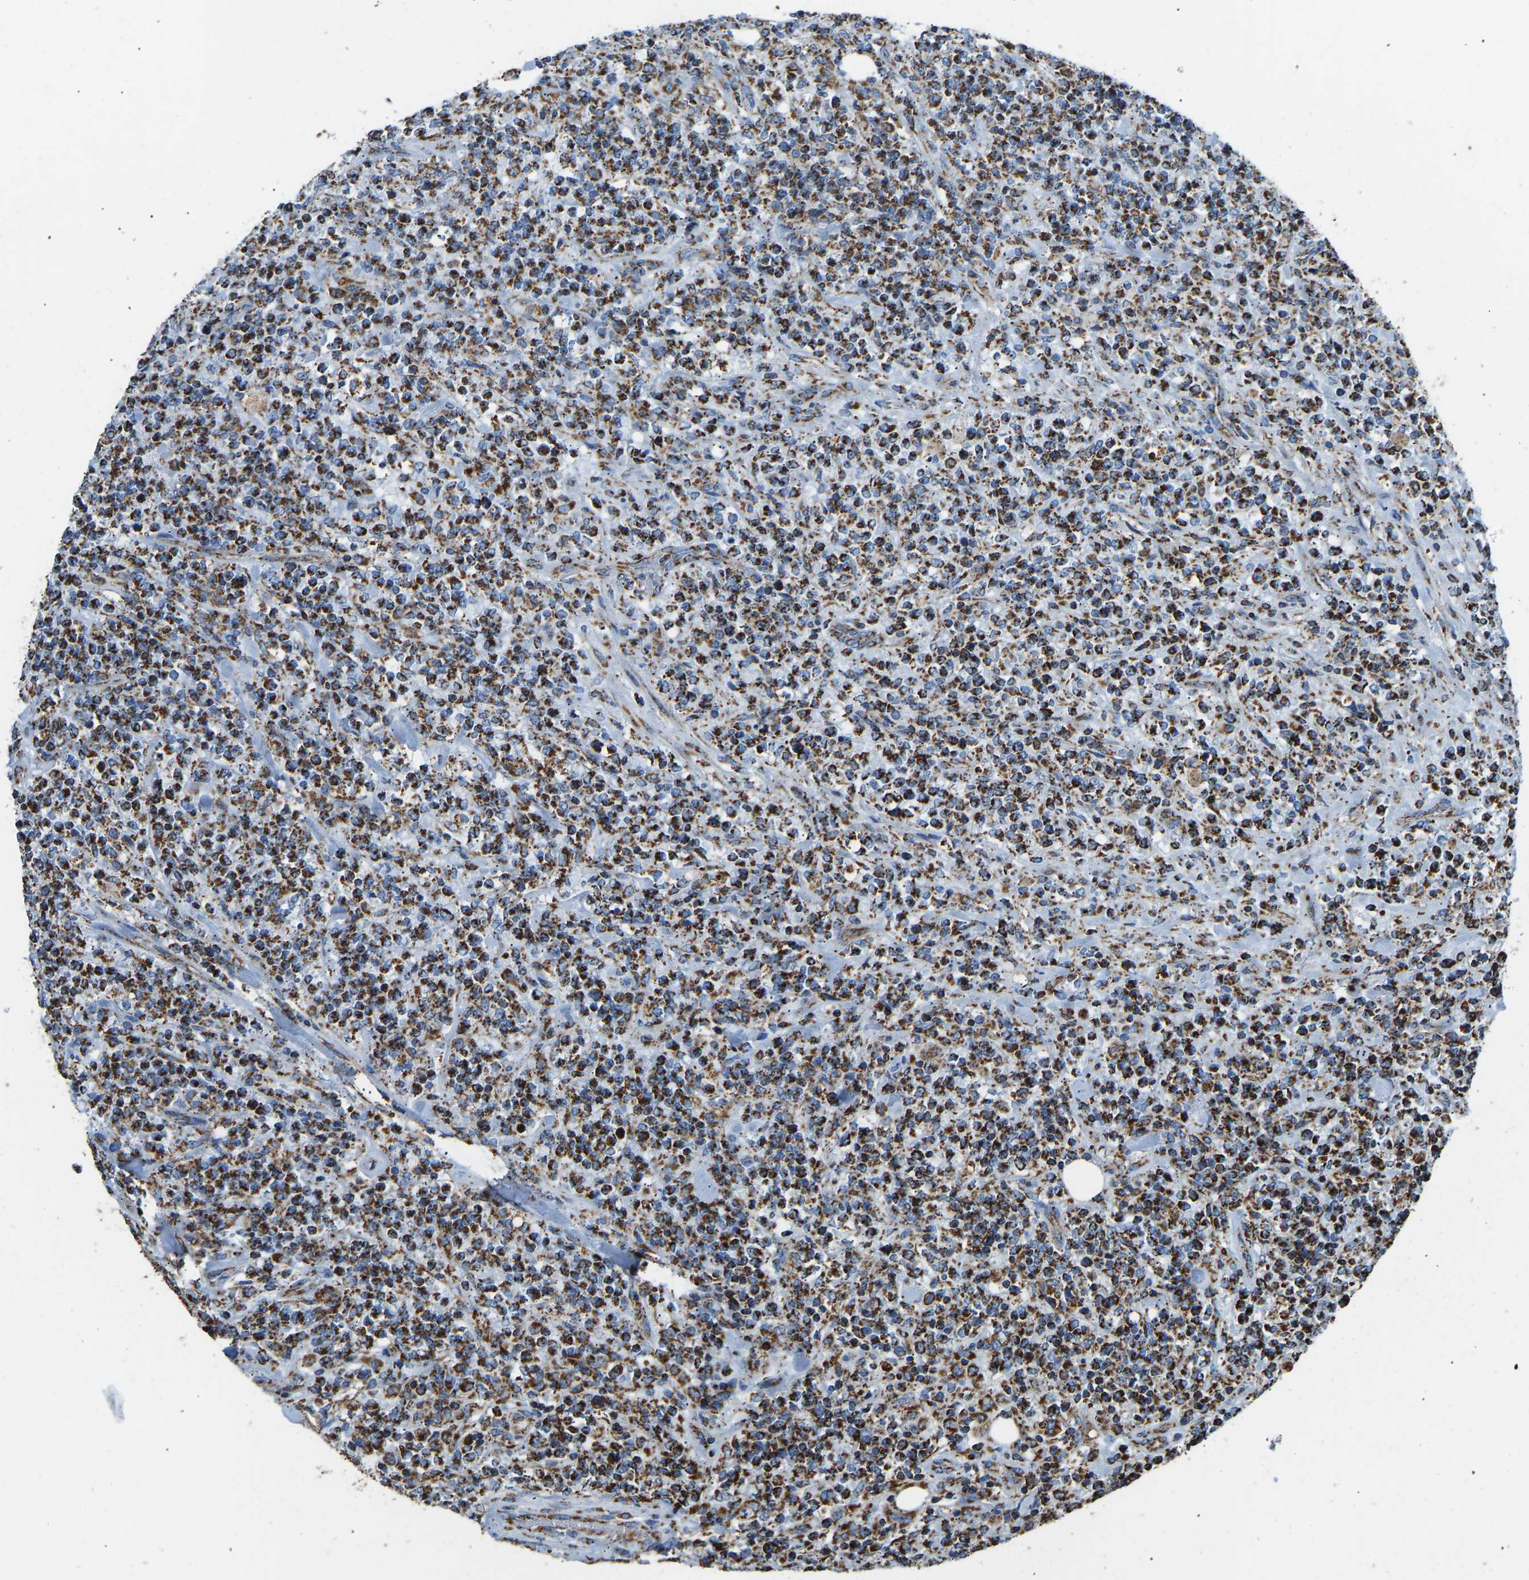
{"staining": {"intensity": "strong", "quantity": "25%-75%", "location": "cytoplasmic/membranous"}, "tissue": "lymphoma", "cell_type": "Tumor cells", "image_type": "cancer", "snomed": [{"axis": "morphology", "description": "Malignant lymphoma, non-Hodgkin's type, High grade"}, {"axis": "topography", "description": "Soft tissue"}], "caption": "Strong cytoplasmic/membranous expression for a protein is identified in about 25%-75% of tumor cells of lymphoma using immunohistochemistry (IHC).", "gene": "IRX6", "patient": {"sex": "male", "age": 18}}